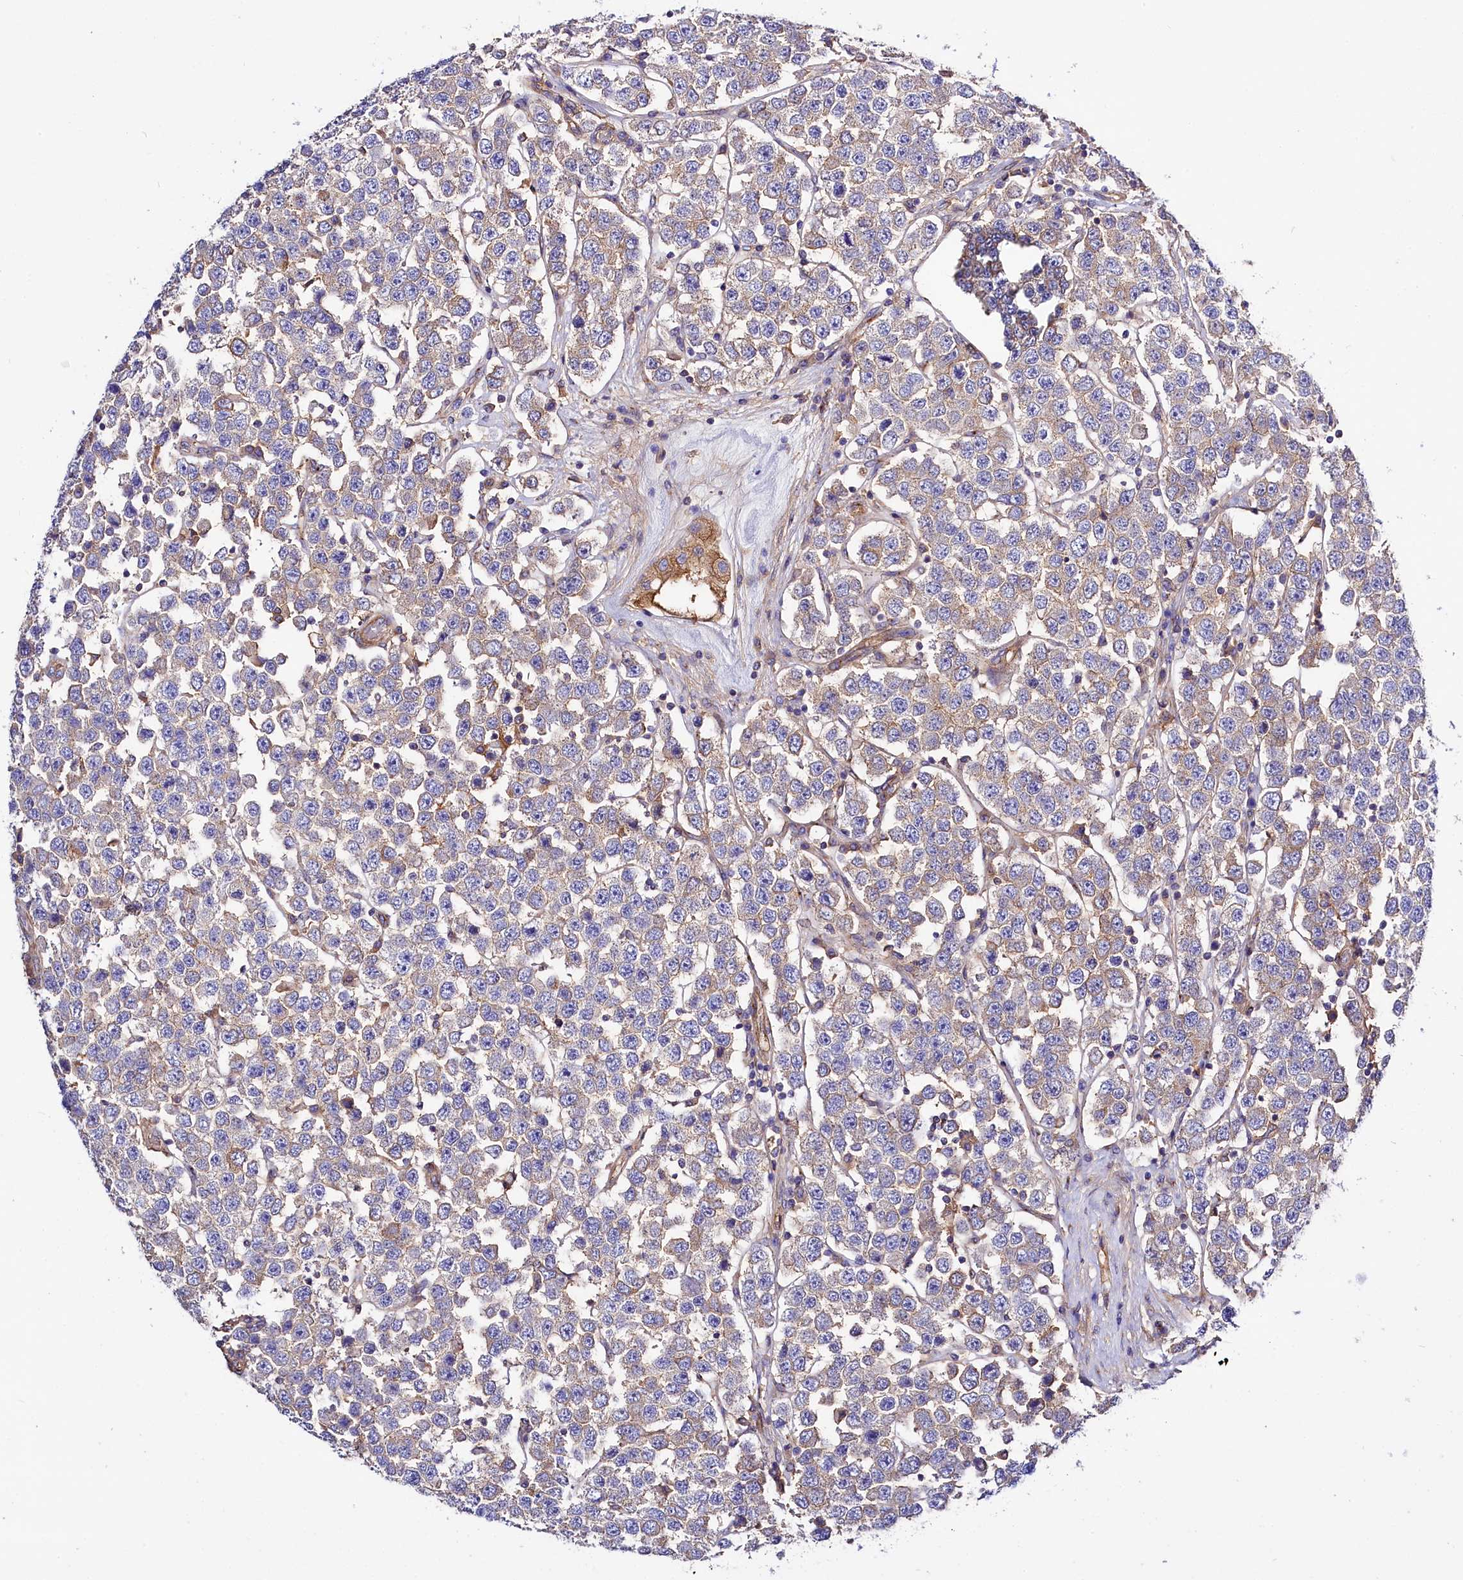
{"staining": {"intensity": "weak", "quantity": "<25%", "location": "cytoplasmic/membranous"}, "tissue": "testis cancer", "cell_type": "Tumor cells", "image_type": "cancer", "snomed": [{"axis": "morphology", "description": "Seminoma, NOS"}, {"axis": "topography", "description": "Testis"}], "caption": "Human testis seminoma stained for a protein using IHC displays no positivity in tumor cells.", "gene": "ANO6", "patient": {"sex": "male", "age": 28}}